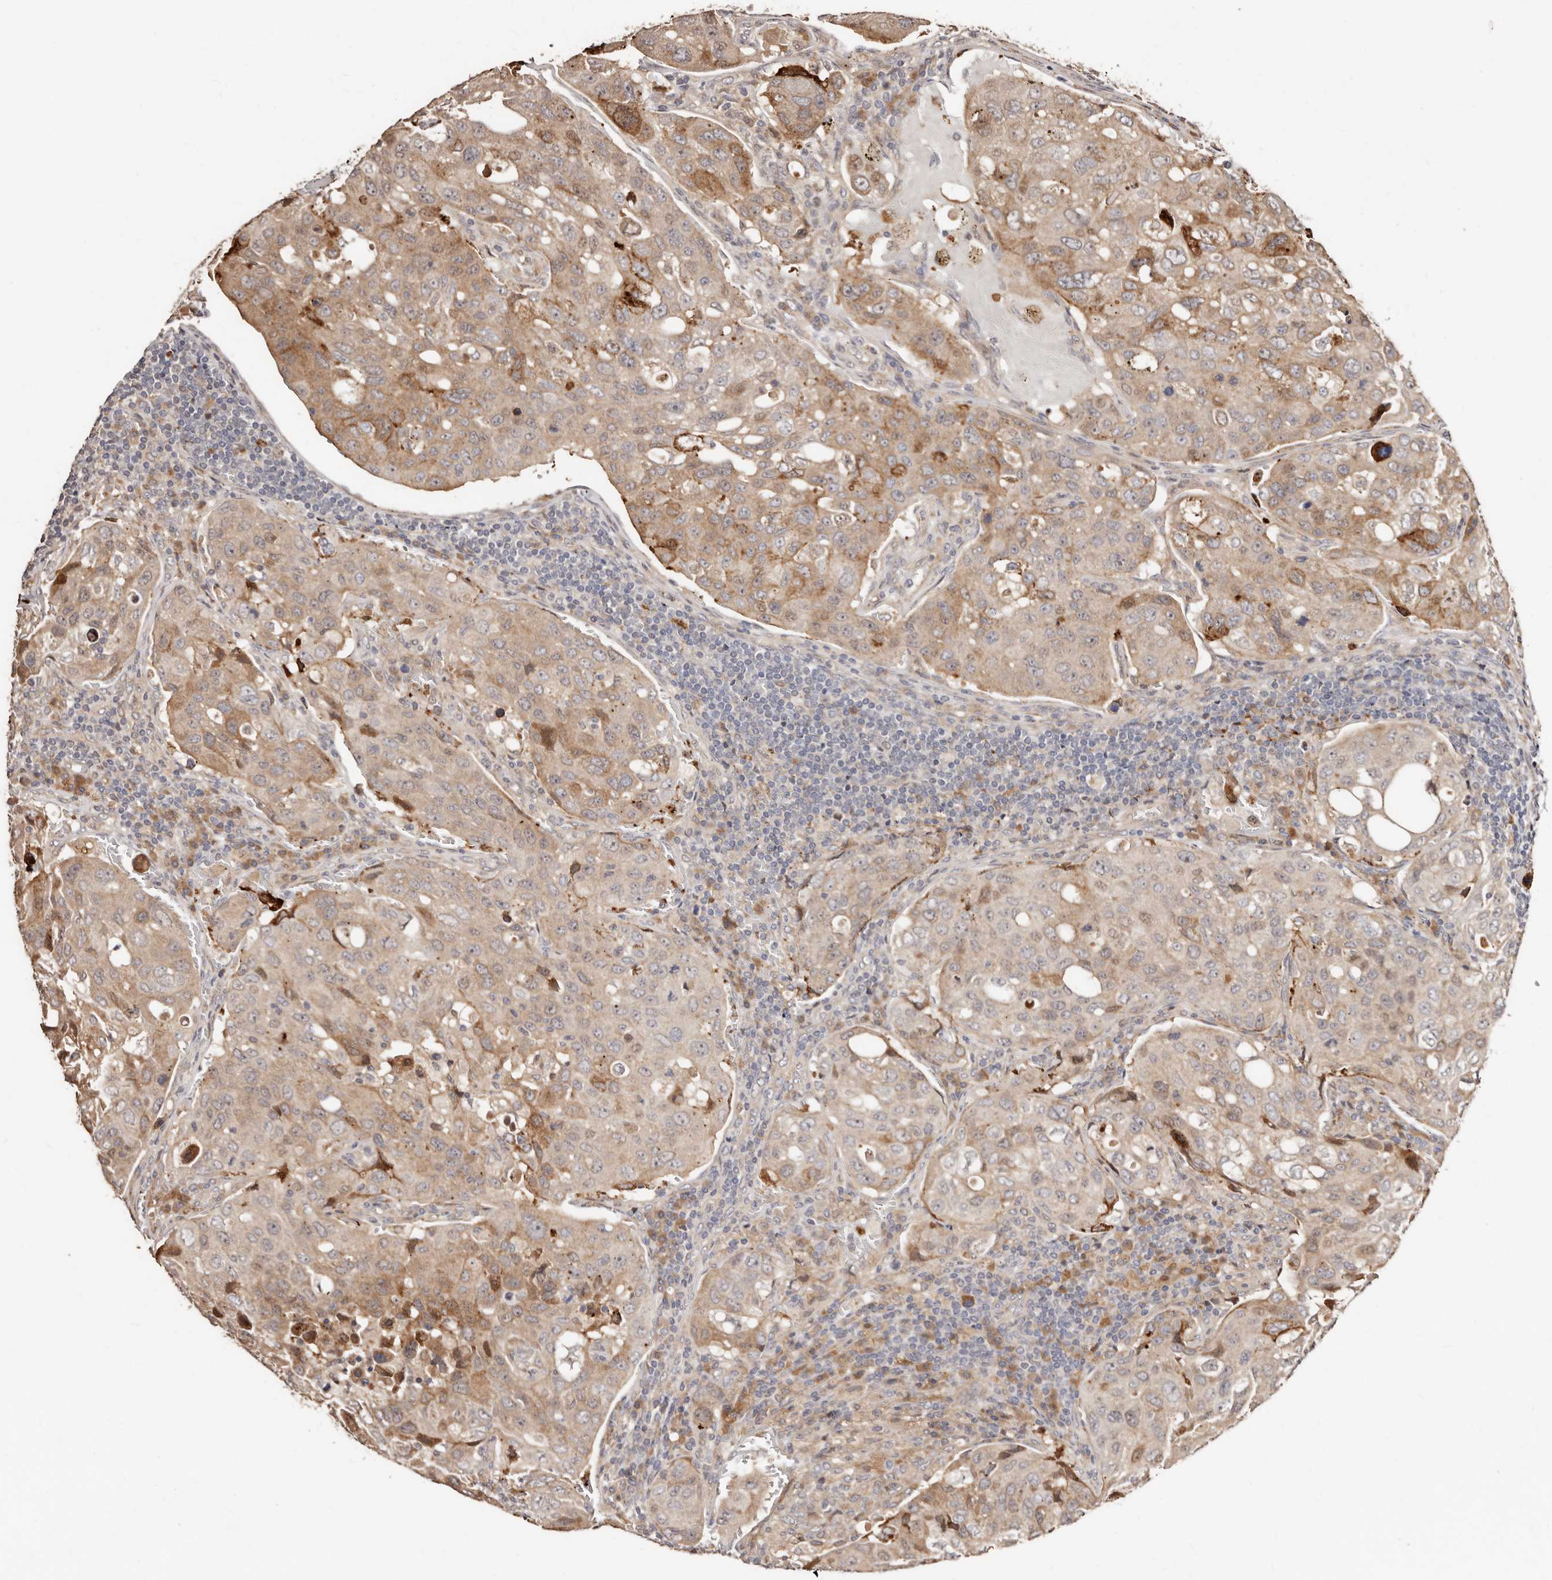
{"staining": {"intensity": "moderate", "quantity": "<25%", "location": "cytoplasmic/membranous"}, "tissue": "urothelial cancer", "cell_type": "Tumor cells", "image_type": "cancer", "snomed": [{"axis": "morphology", "description": "Urothelial carcinoma, High grade"}, {"axis": "topography", "description": "Lymph node"}, {"axis": "topography", "description": "Urinary bladder"}], "caption": "Urothelial carcinoma (high-grade) stained for a protein displays moderate cytoplasmic/membranous positivity in tumor cells. (Stains: DAB in brown, nuclei in blue, Microscopy: brightfield microscopy at high magnification).", "gene": "APOL6", "patient": {"sex": "male", "age": 51}}